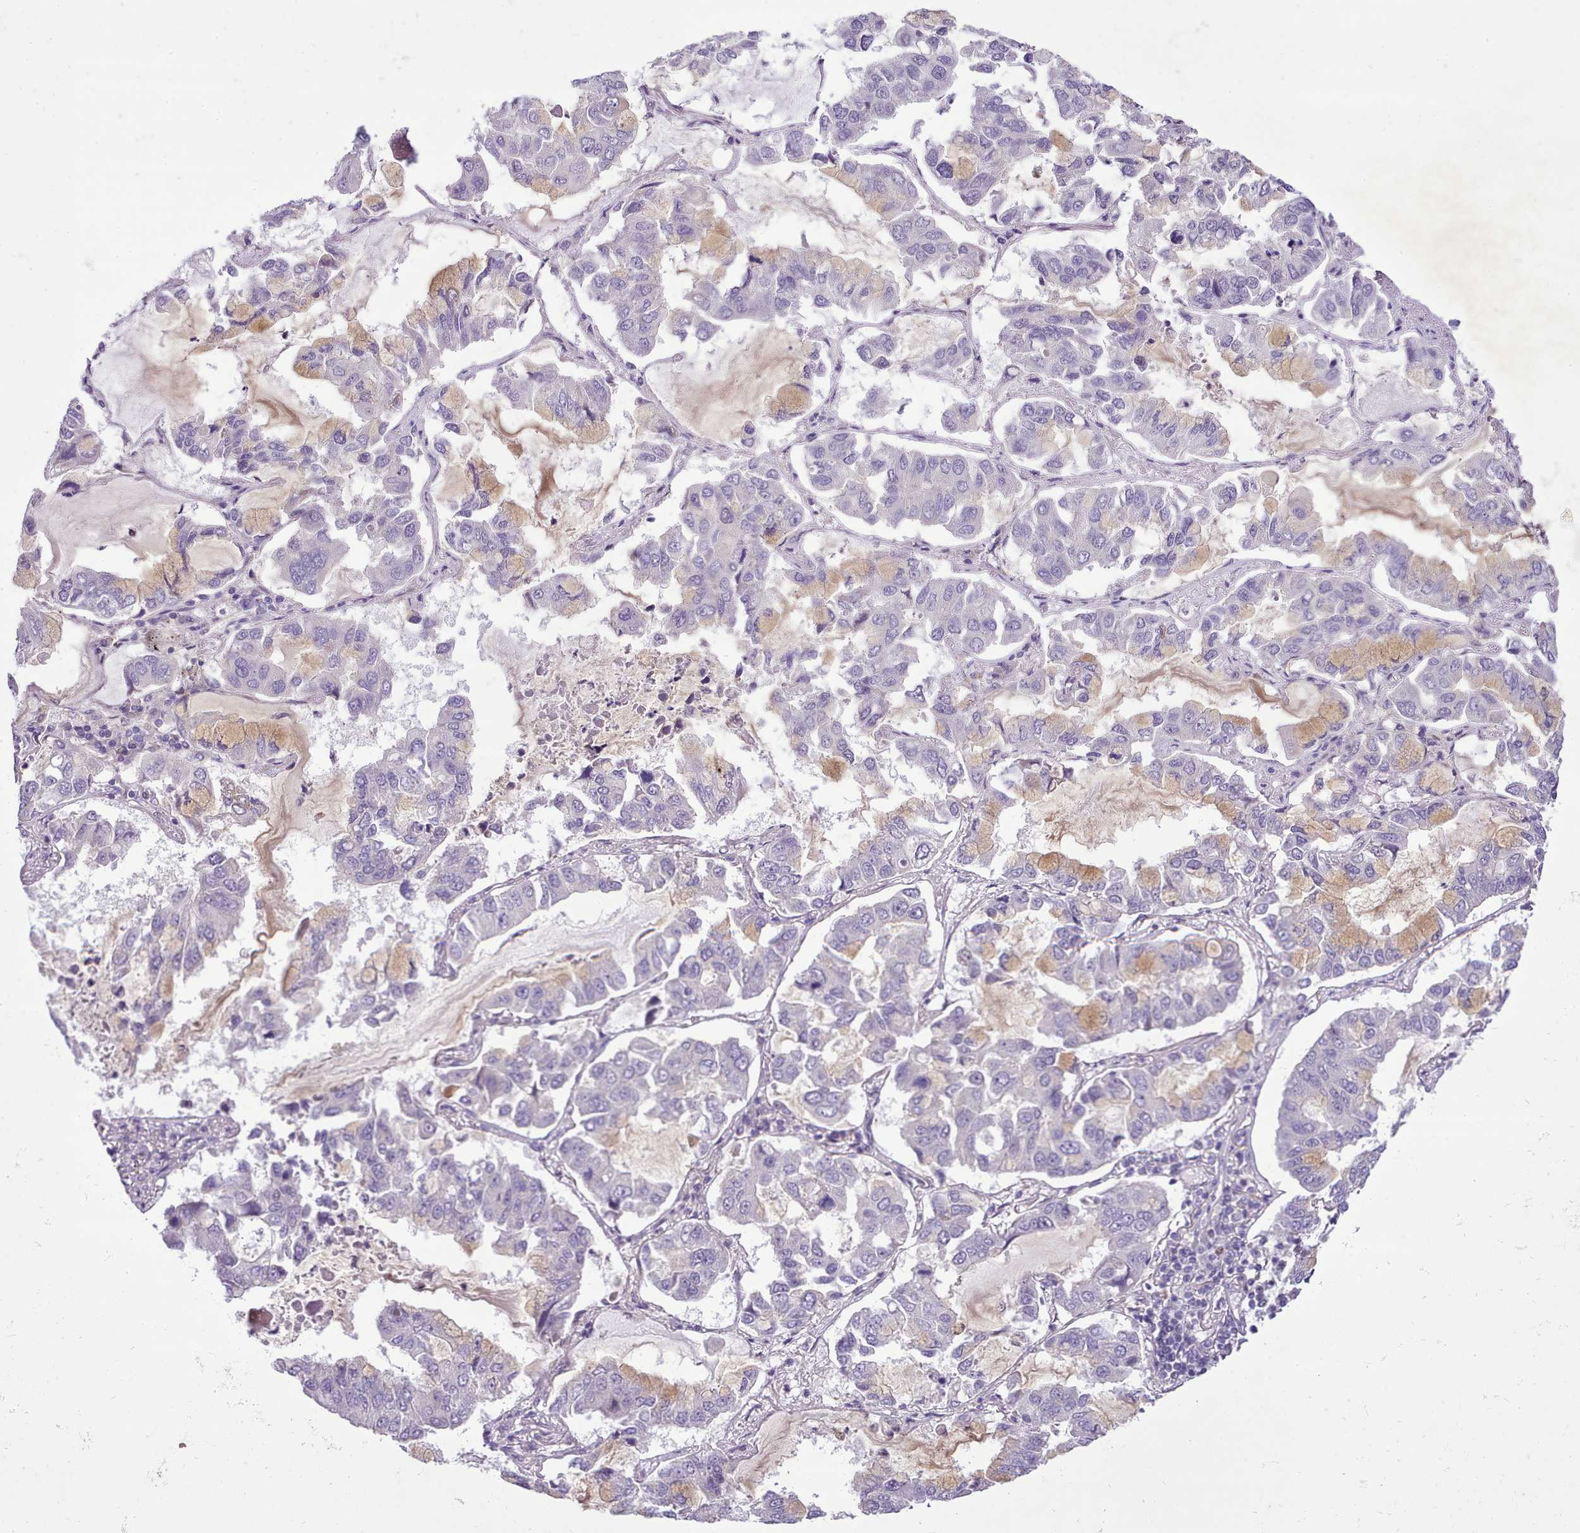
{"staining": {"intensity": "weak", "quantity": "25%-75%", "location": "cytoplasmic/membranous"}, "tissue": "lung cancer", "cell_type": "Tumor cells", "image_type": "cancer", "snomed": [{"axis": "morphology", "description": "Adenocarcinoma, NOS"}, {"axis": "topography", "description": "Lung"}], "caption": "High-power microscopy captured an immunohistochemistry (IHC) image of lung cancer, revealing weak cytoplasmic/membranous expression in about 25%-75% of tumor cells.", "gene": "HOXB7", "patient": {"sex": "male", "age": 64}}